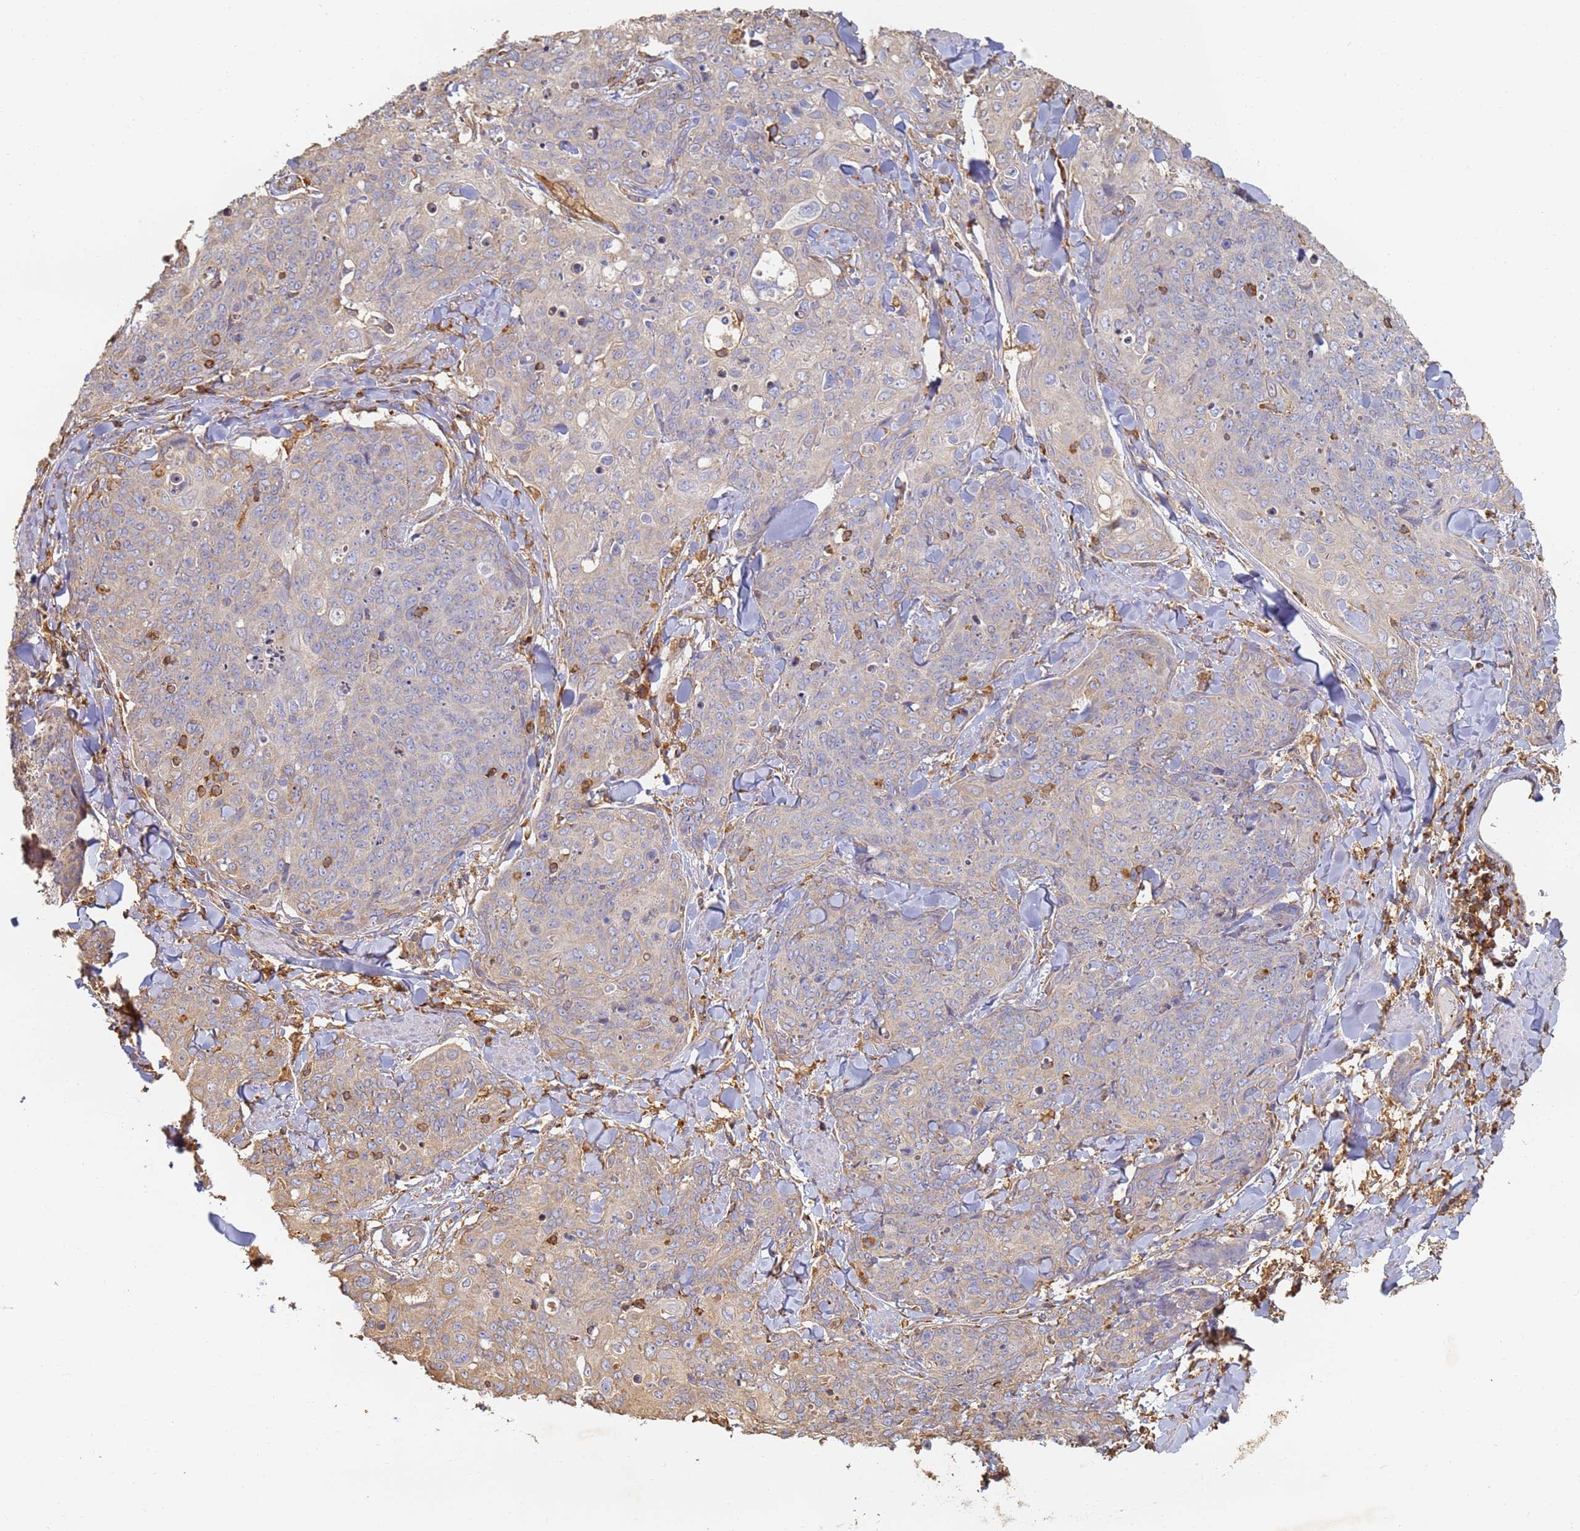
{"staining": {"intensity": "weak", "quantity": "<25%", "location": "cytoplasmic/membranous"}, "tissue": "skin cancer", "cell_type": "Tumor cells", "image_type": "cancer", "snomed": [{"axis": "morphology", "description": "Squamous cell carcinoma, NOS"}, {"axis": "topography", "description": "Skin"}, {"axis": "topography", "description": "Vulva"}], "caption": "Tumor cells are negative for brown protein staining in skin cancer (squamous cell carcinoma).", "gene": "BIN2", "patient": {"sex": "female", "age": 85}}